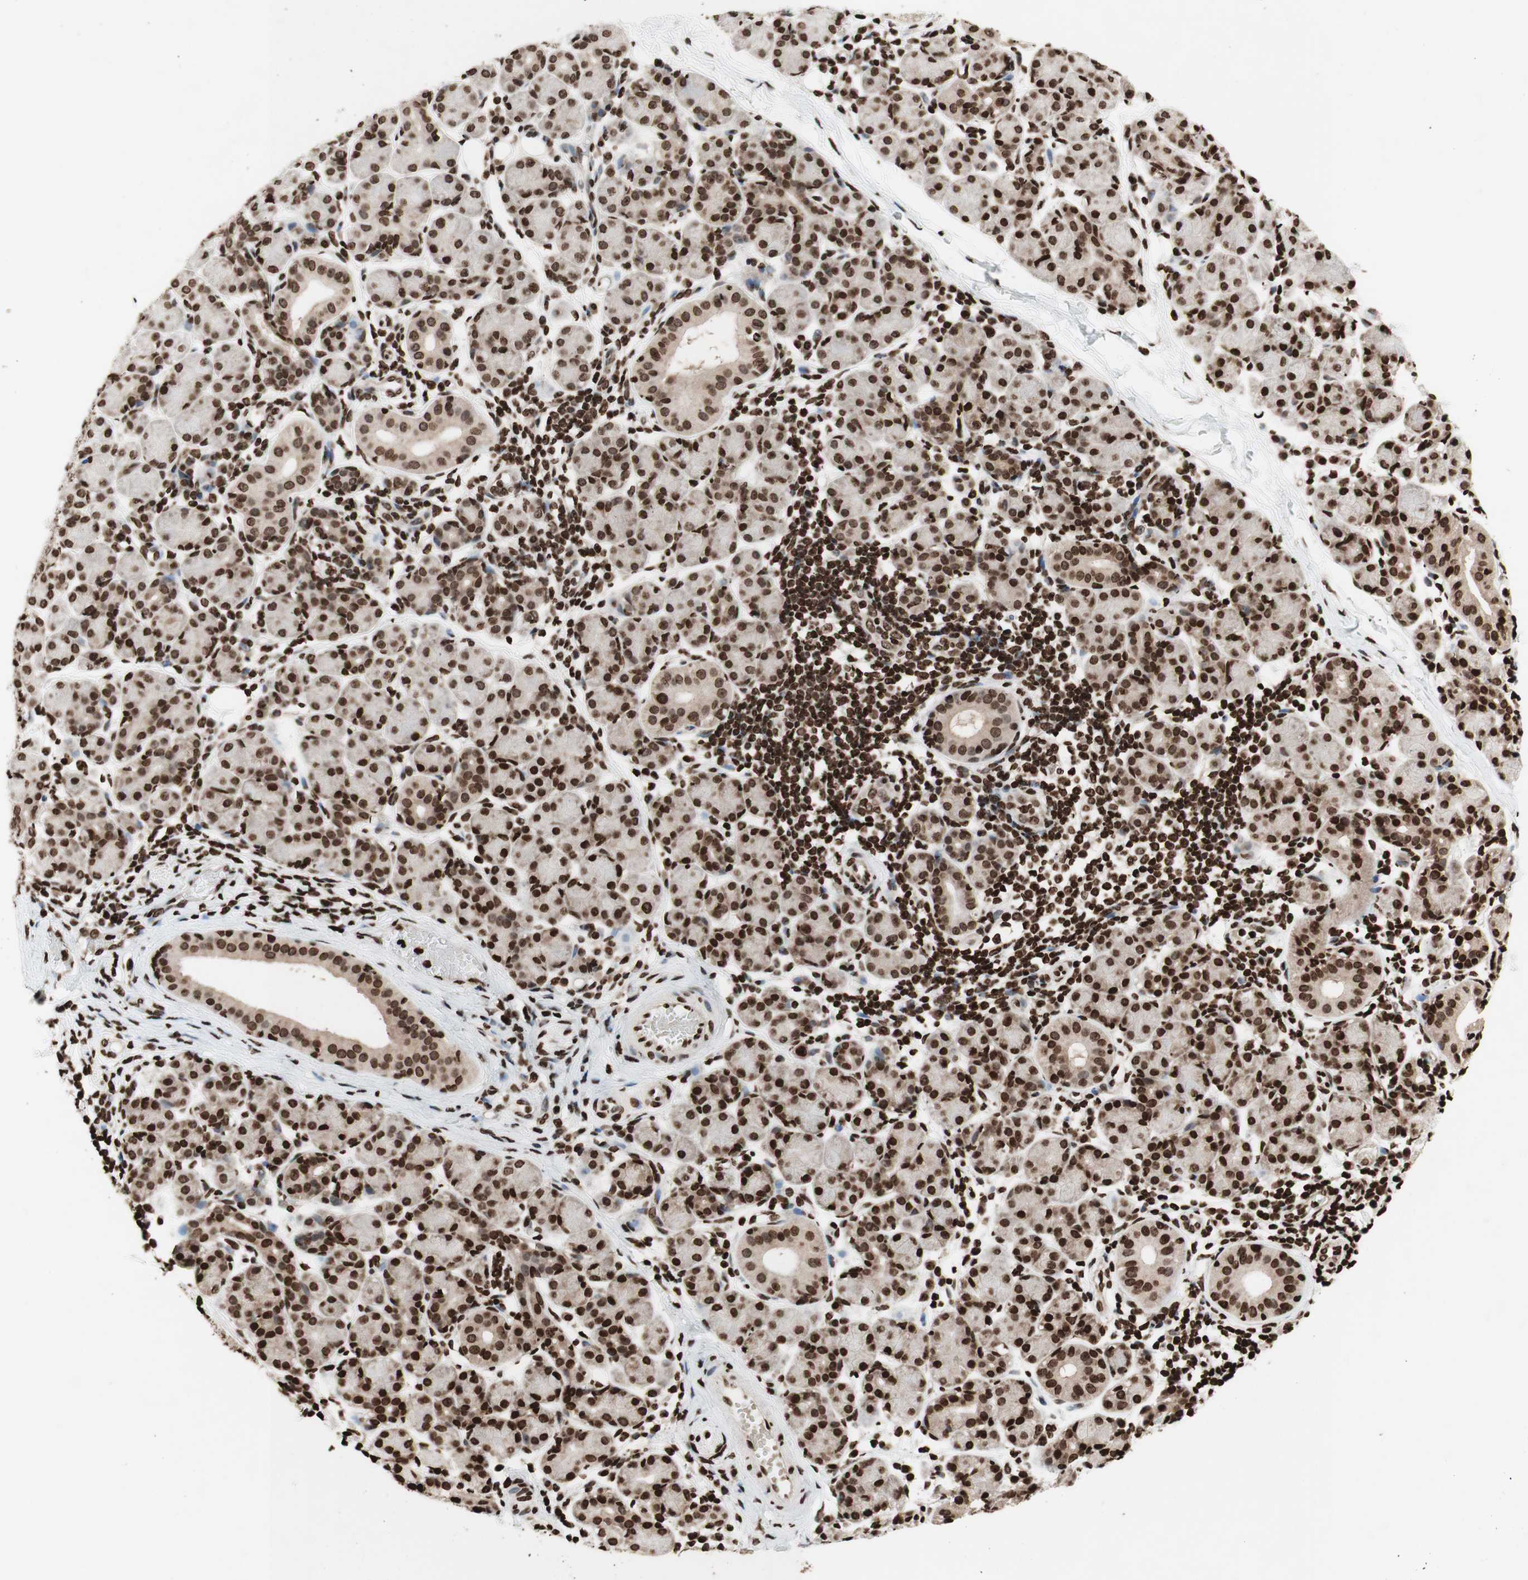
{"staining": {"intensity": "strong", "quantity": ">75%", "location": "nuclear"}, "tissue": "salivary gland", "cell_type": "Glandular cells", "image_type": "normal", "snomed": [{"axis": "morphology", "description": "Normal tissue, NOS"}, {"axis": "morphology", "description": "Inflammation, NOS"}, {"axis": "topography", "description": "Lymph node"}, {"axis": "topography", "description": "Salivary gland"}], "caption": "High-magnification brightfield microscopy of unremarkable salivary gland stained with DAB (3,3'-diaminobenzidine) (brown) and counterstained with hematoxylin (blue). glandular cells exhibit strong nuclear staining is identified in approximately>75% of cells. (Stains: DAB (3,3'-diaminobenzidine) in brown, nuclei in blue, Microscopy: brightfield microscopy at high magnification).", "gene": "NCOA3", "patient": {"sex": "male", "age": 3}}